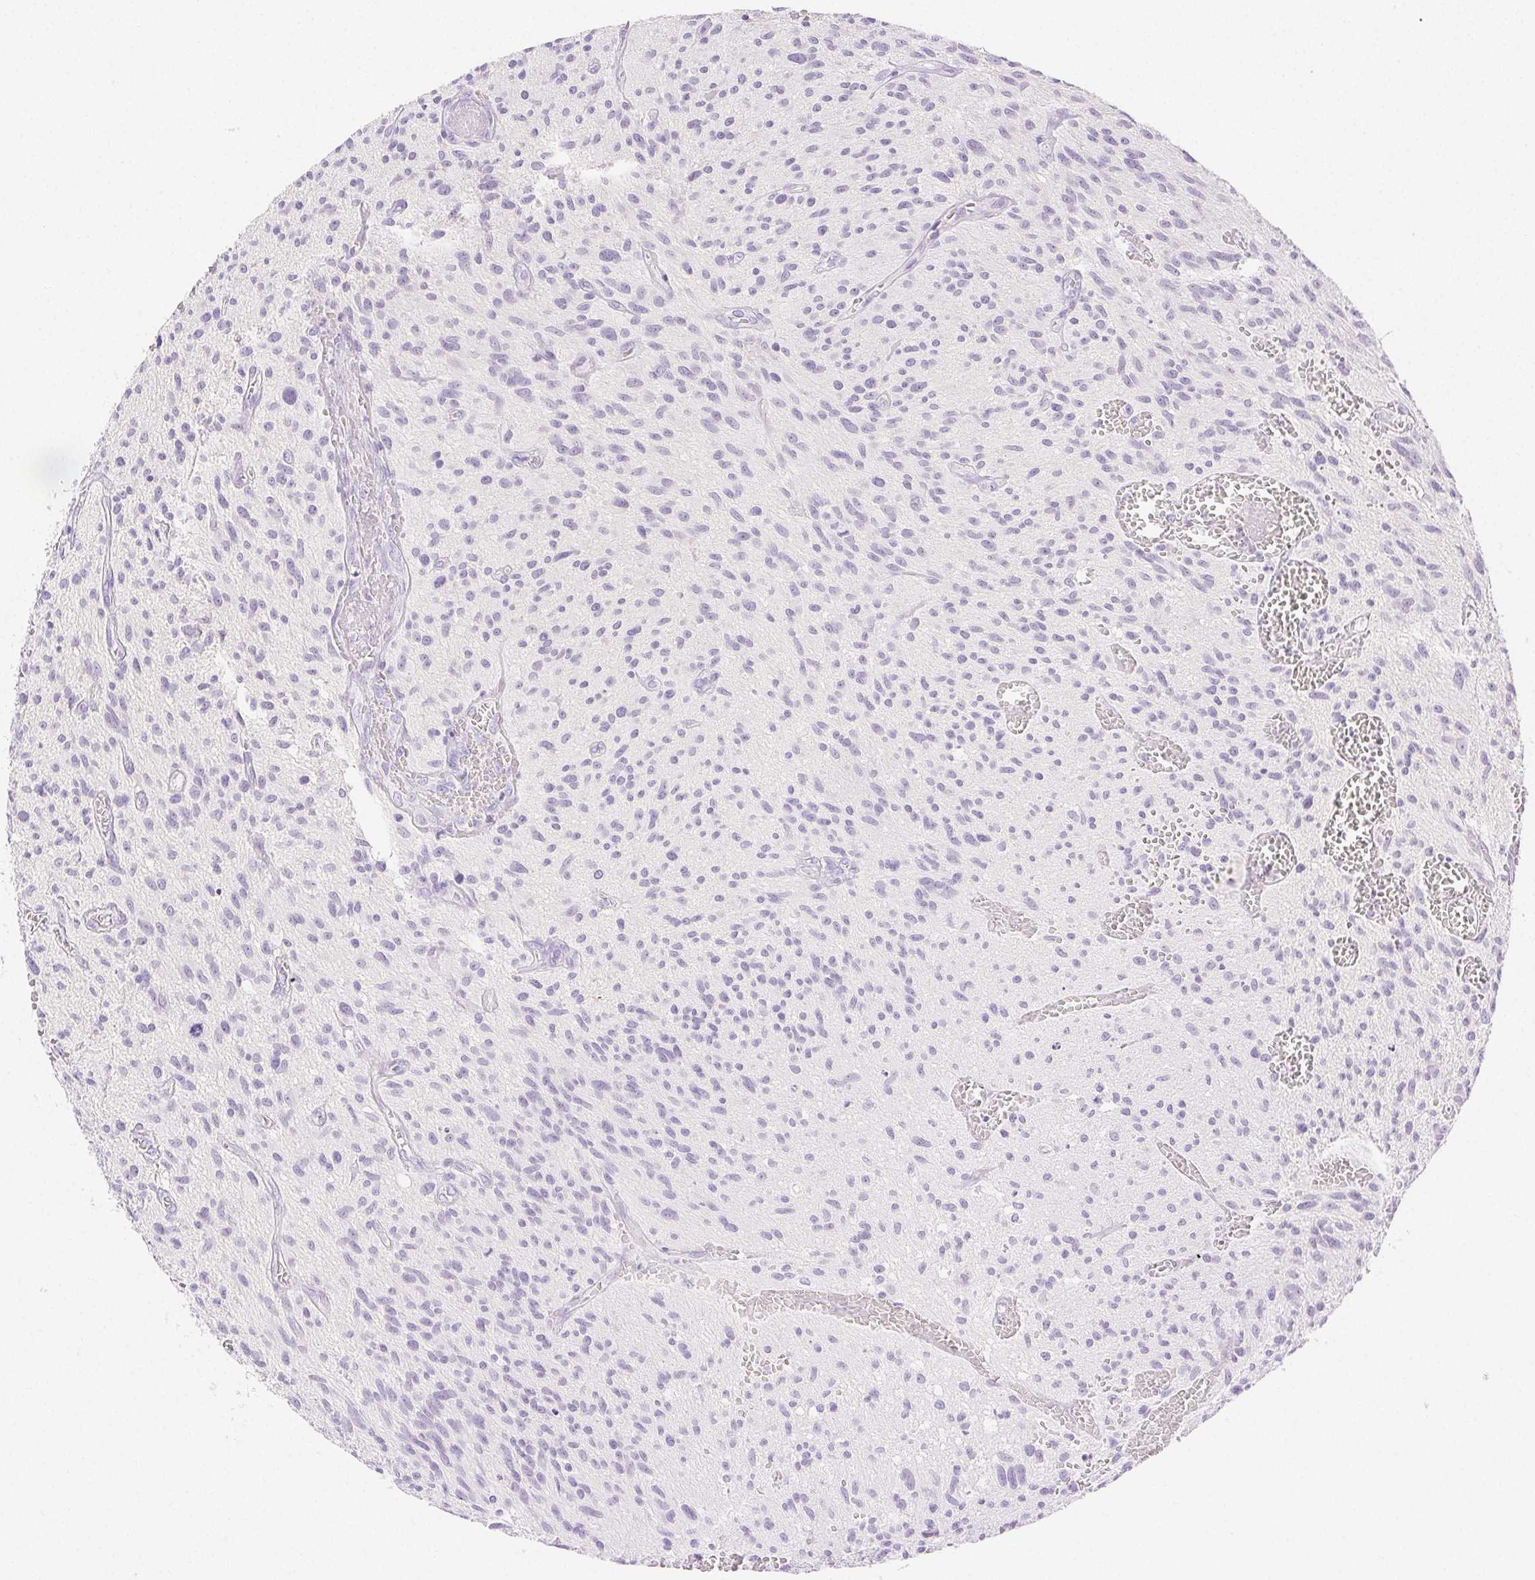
{"staining": {"intensity": "negative", "quantity": "none", "location": "none"}, "tissue": "glioma", "cell_type": "Tumor cells", "image_type": "cancer", "snomed": [{"axis": "morphology", "description": "Glioma, malignant, High grade"}, {"axis": "topography", "description": "Brain"}], "caption": "Immunohistochemistry photomicrograph of human malignant glioma (high-grade) stained for a protein (brown), which displays no positivity in tumor cells.", "gene": "SPACA4", "patient": {"sex": "male", "age": 75}}